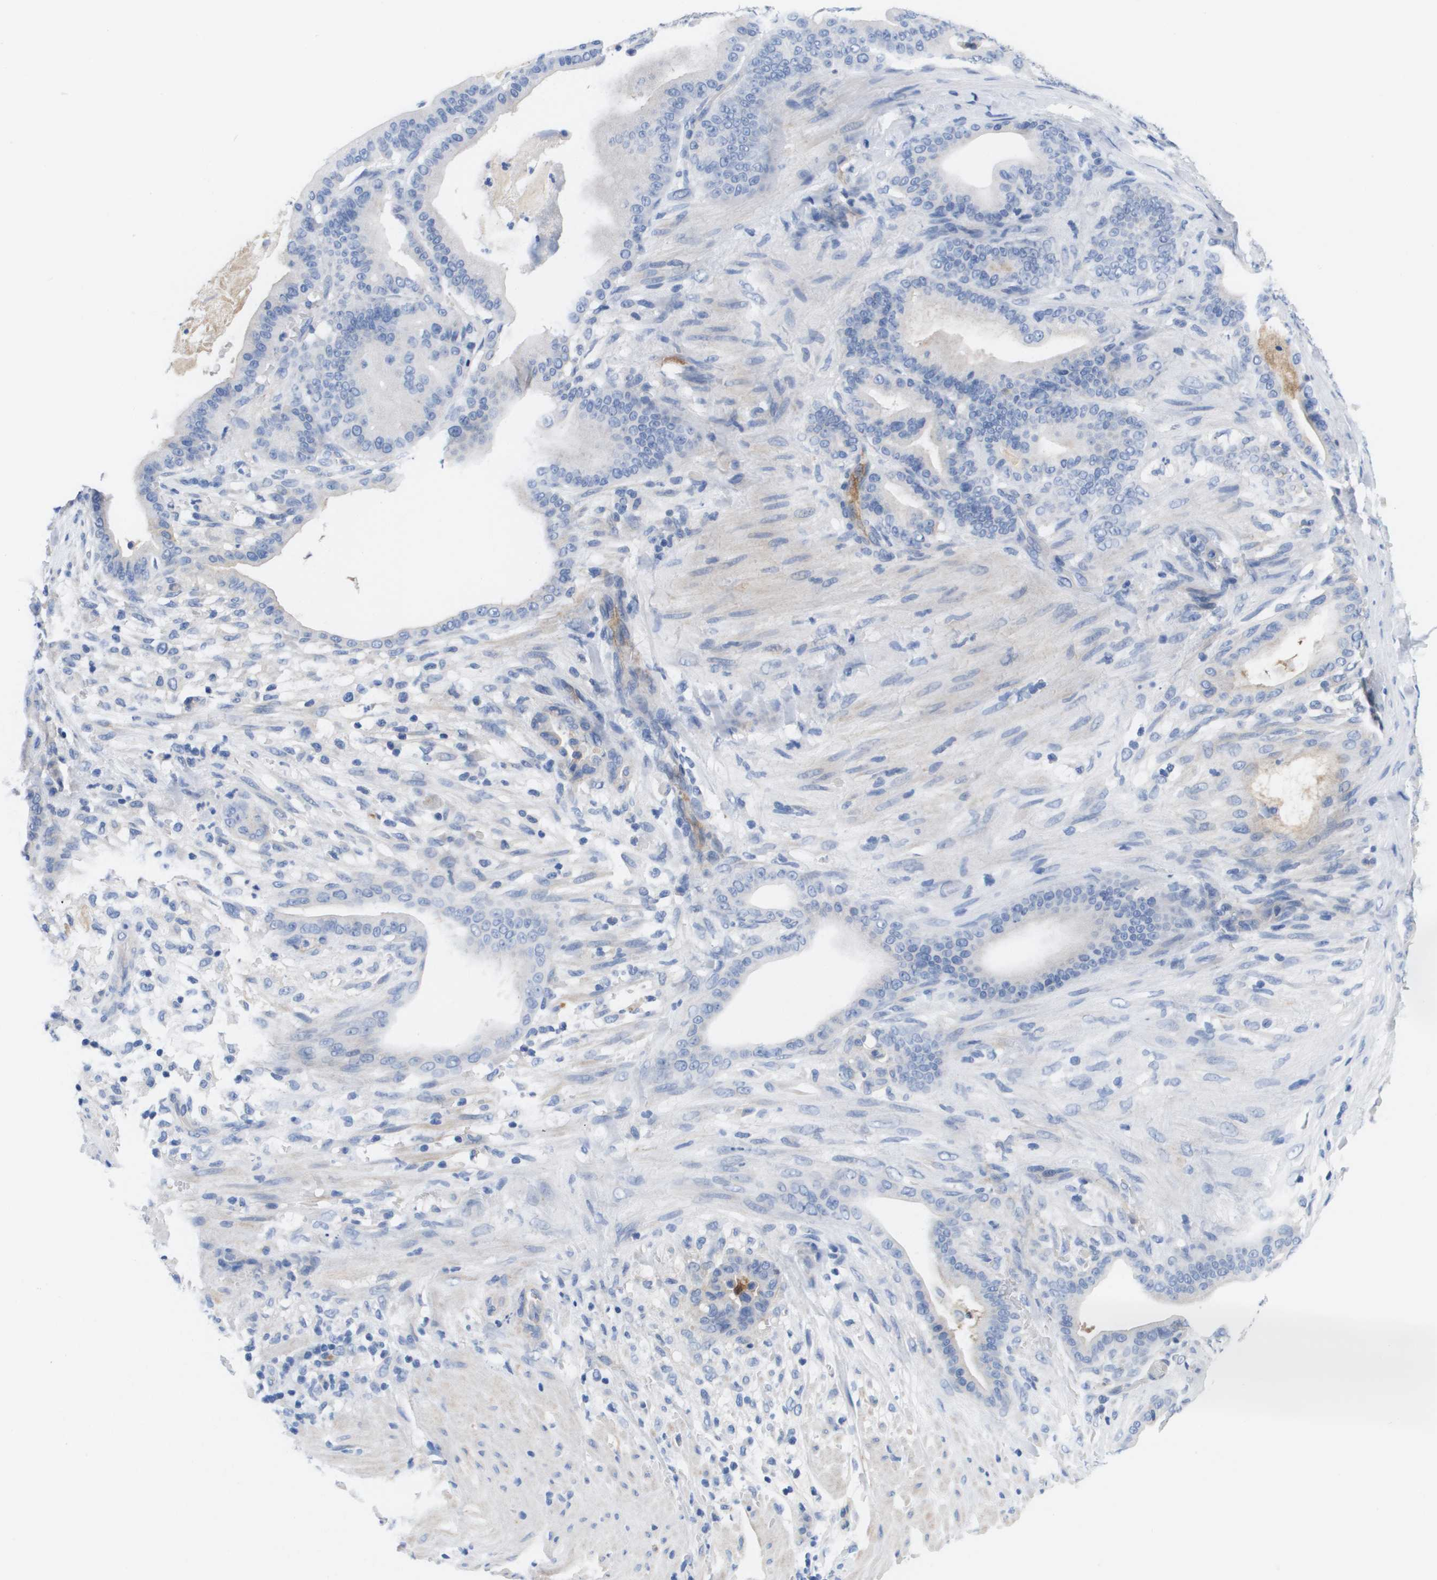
{"staining": {"intensity": "negative", "quantity": "none", "location": "none"}, "tissue": "pancreatic cancer", "cell_type": "Tumor cells", "image_type": "cancer", "snomed": [{"axis": "morphology", "description": "Adenocarcinoma, NOS"}, {"axis": "topography", "description": "Pancreas"}], "caption": "DAB immunohistochemical staining of pancreatic cancer (adenocarcinoma) reveals no significant expression in tumor cells. (Brightfield microscopy of DAB (3,3'-diaminobenzidine) immunohistochemistry (IHC) at high magnification).", "gene": "APOA1", "patient": {"sex": "female", "age": 73}}